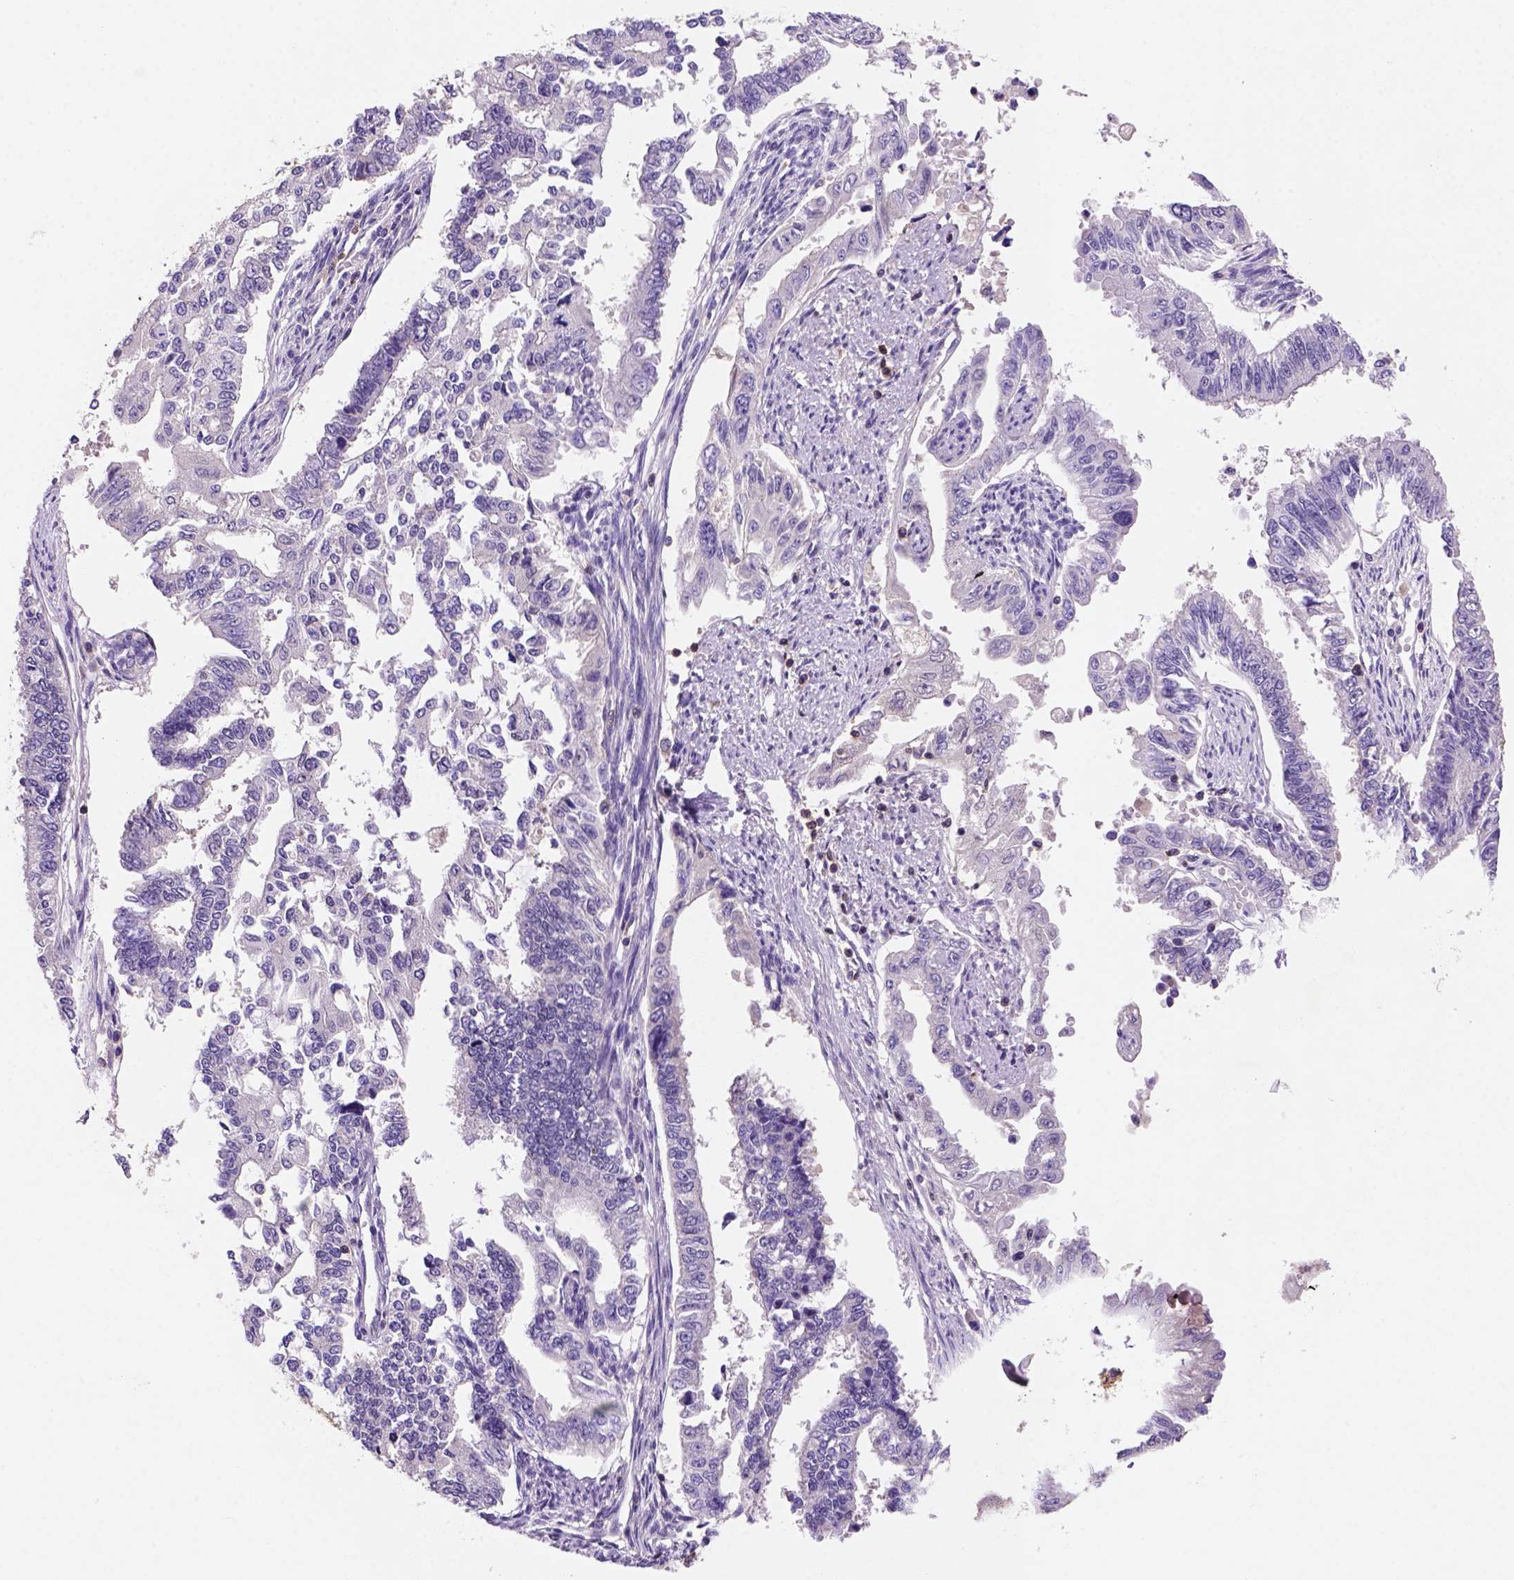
{"staining": {"intensity": "negative", "quantity": "none", "location": "none"}, "tissue": "endometrial cancer", "cell_type": "Tumor cells", "image_type": "cancer", "snomed": [{"axis": "morphology", "description": "Adenocarcinoma, NOS"}, {"axis": "topography", "description": "Uterus"}], "caption": "Photomicrograph shows no protein positivity in tumor cells of adenocarcinoma (endometrial) tissue.", "gene": "INPP5D", "patient": {"sex": "female", "age": 59}}